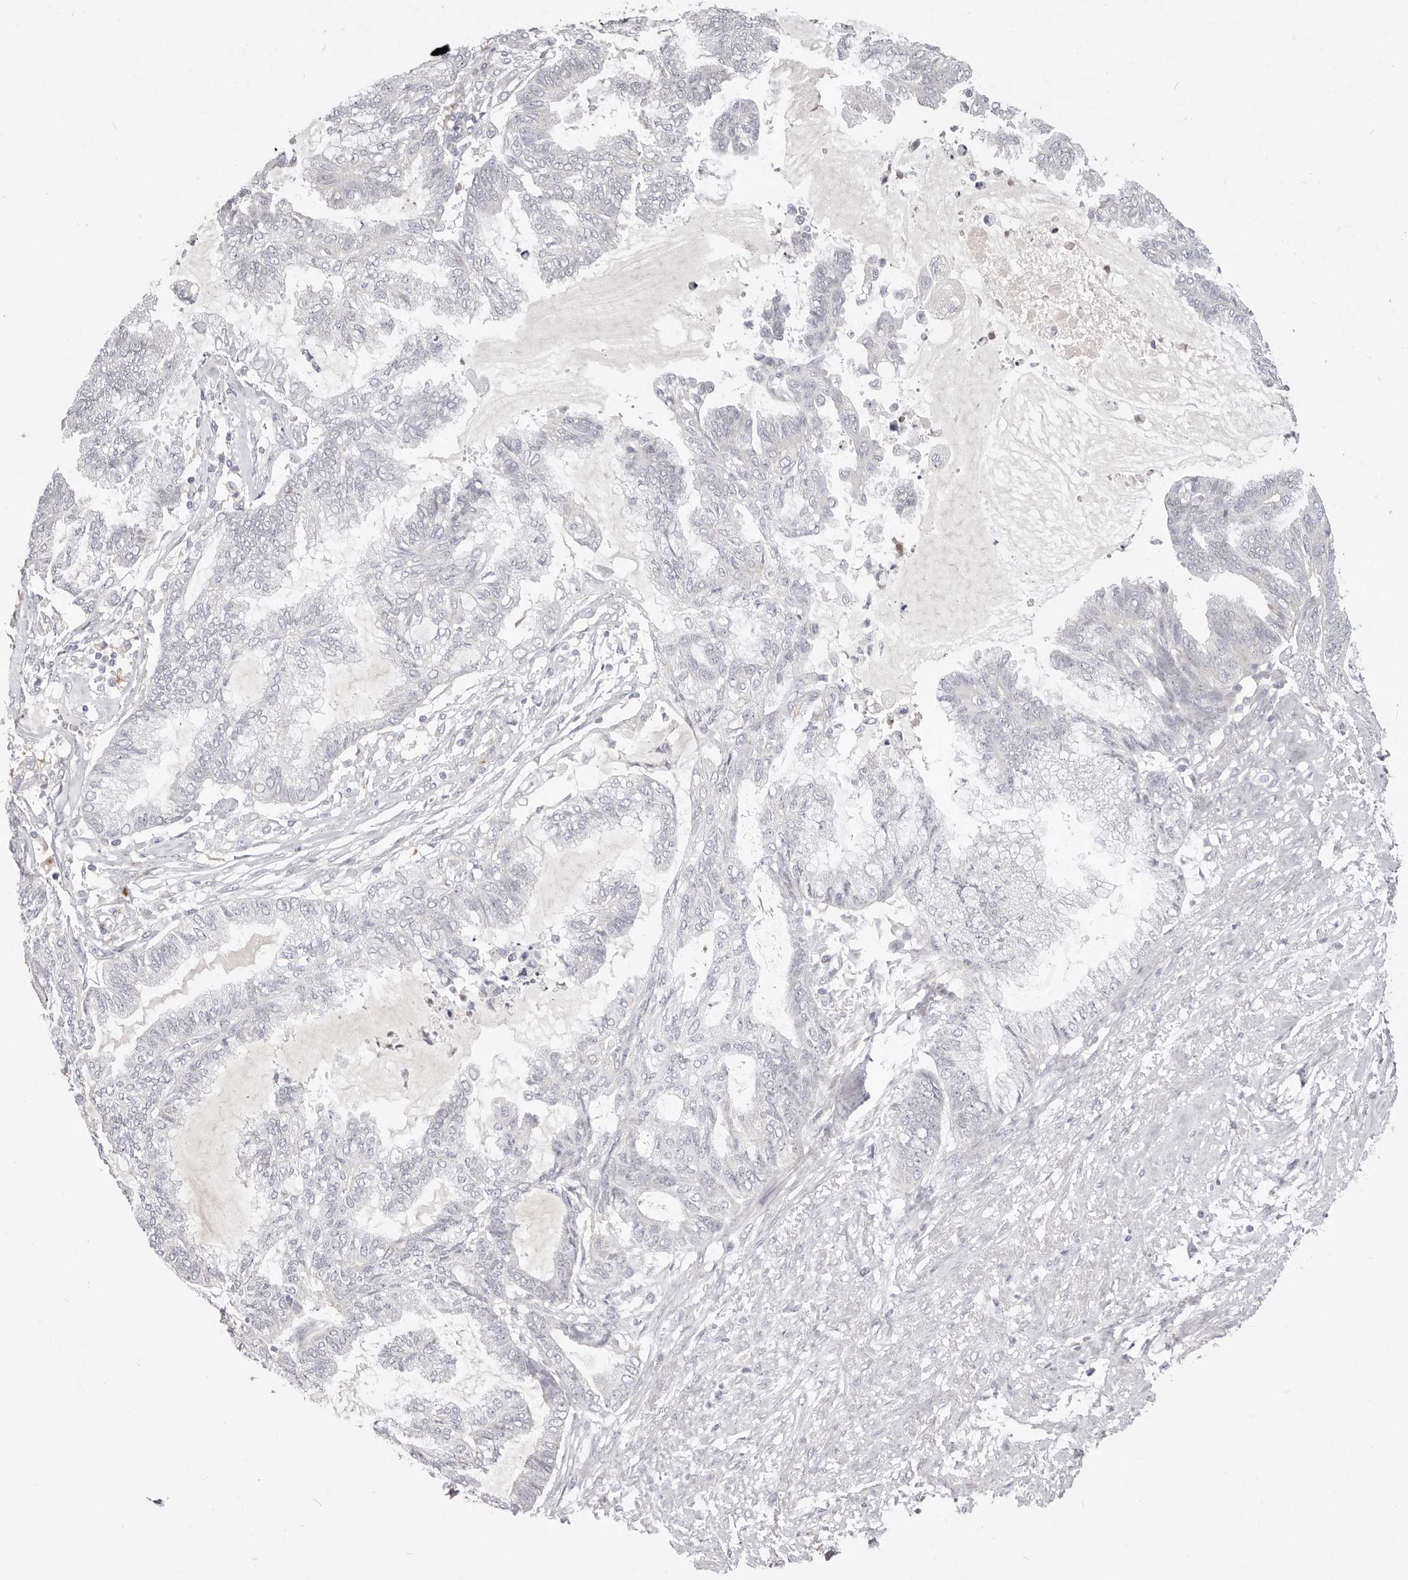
{"staining": {"intensity": "negative", "quantity": "none", "location": "none"}, "tissue": "endometrial cancer", "cell_type": "Tumor cells", "image_type": "cancer", "snomed": [{"axis": "morphology", "description": "Adenocarcinoma, NOS"}, {"axis": "topography", "description": "Endometrium"}], "caption": "Immunohistochemistry image of endometrial cancer (adenocarcinoma) stained for a protein (brown), which shows no expression in tumor cells. (Stains: DAB IHC with hematoxylin counter stain, Microscopy: brightfield microscopy at high magnification).", "gene": "GARNL3", "patient": {"sex": "female", "age": 86}}